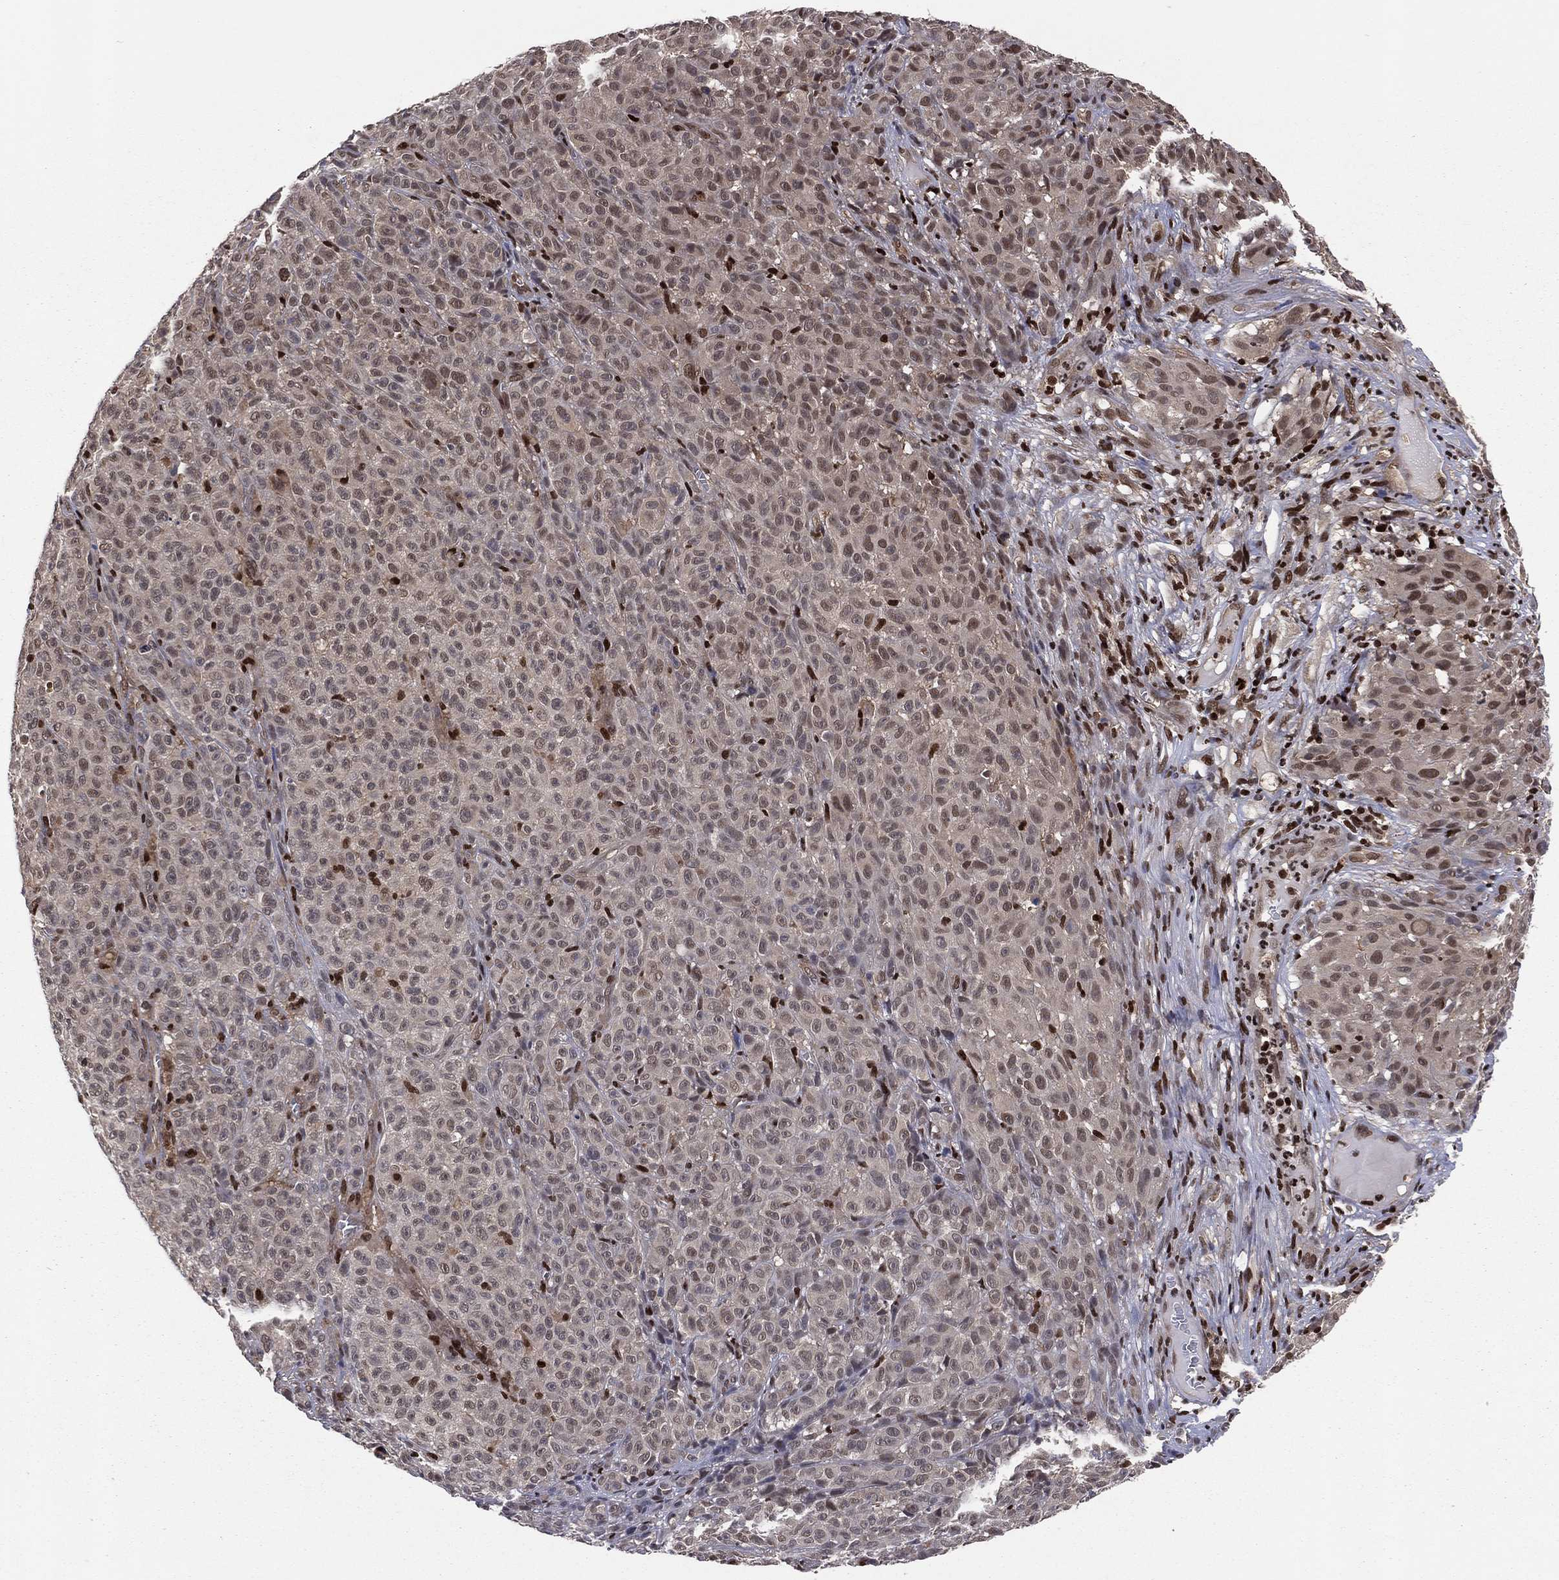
{"staining": {"intensity": "moderate", "quantity": "<25%", "location": "nuclear"}, "tissue": "melanoma", "cell_type": "Tumor cells", "image_type": "cancer", "snomed": [{"axis": "morphology", "description": "Malignant melanoma, NOS"}, {"axis": "topography", "description": "Skin"}], "caption": "Immunohistochemistry staining of melanoma, which shows low levels of moderate nuclear staining in about <25% of tumor cells indicating moderate nuclear protein positivity. The staining was performed using DAB (brown) for protein detection and nuclei were counterstained in hematoxylin (blue).", "gene": "PSMA1", "patient": {"sex": "female", "age": 82}}